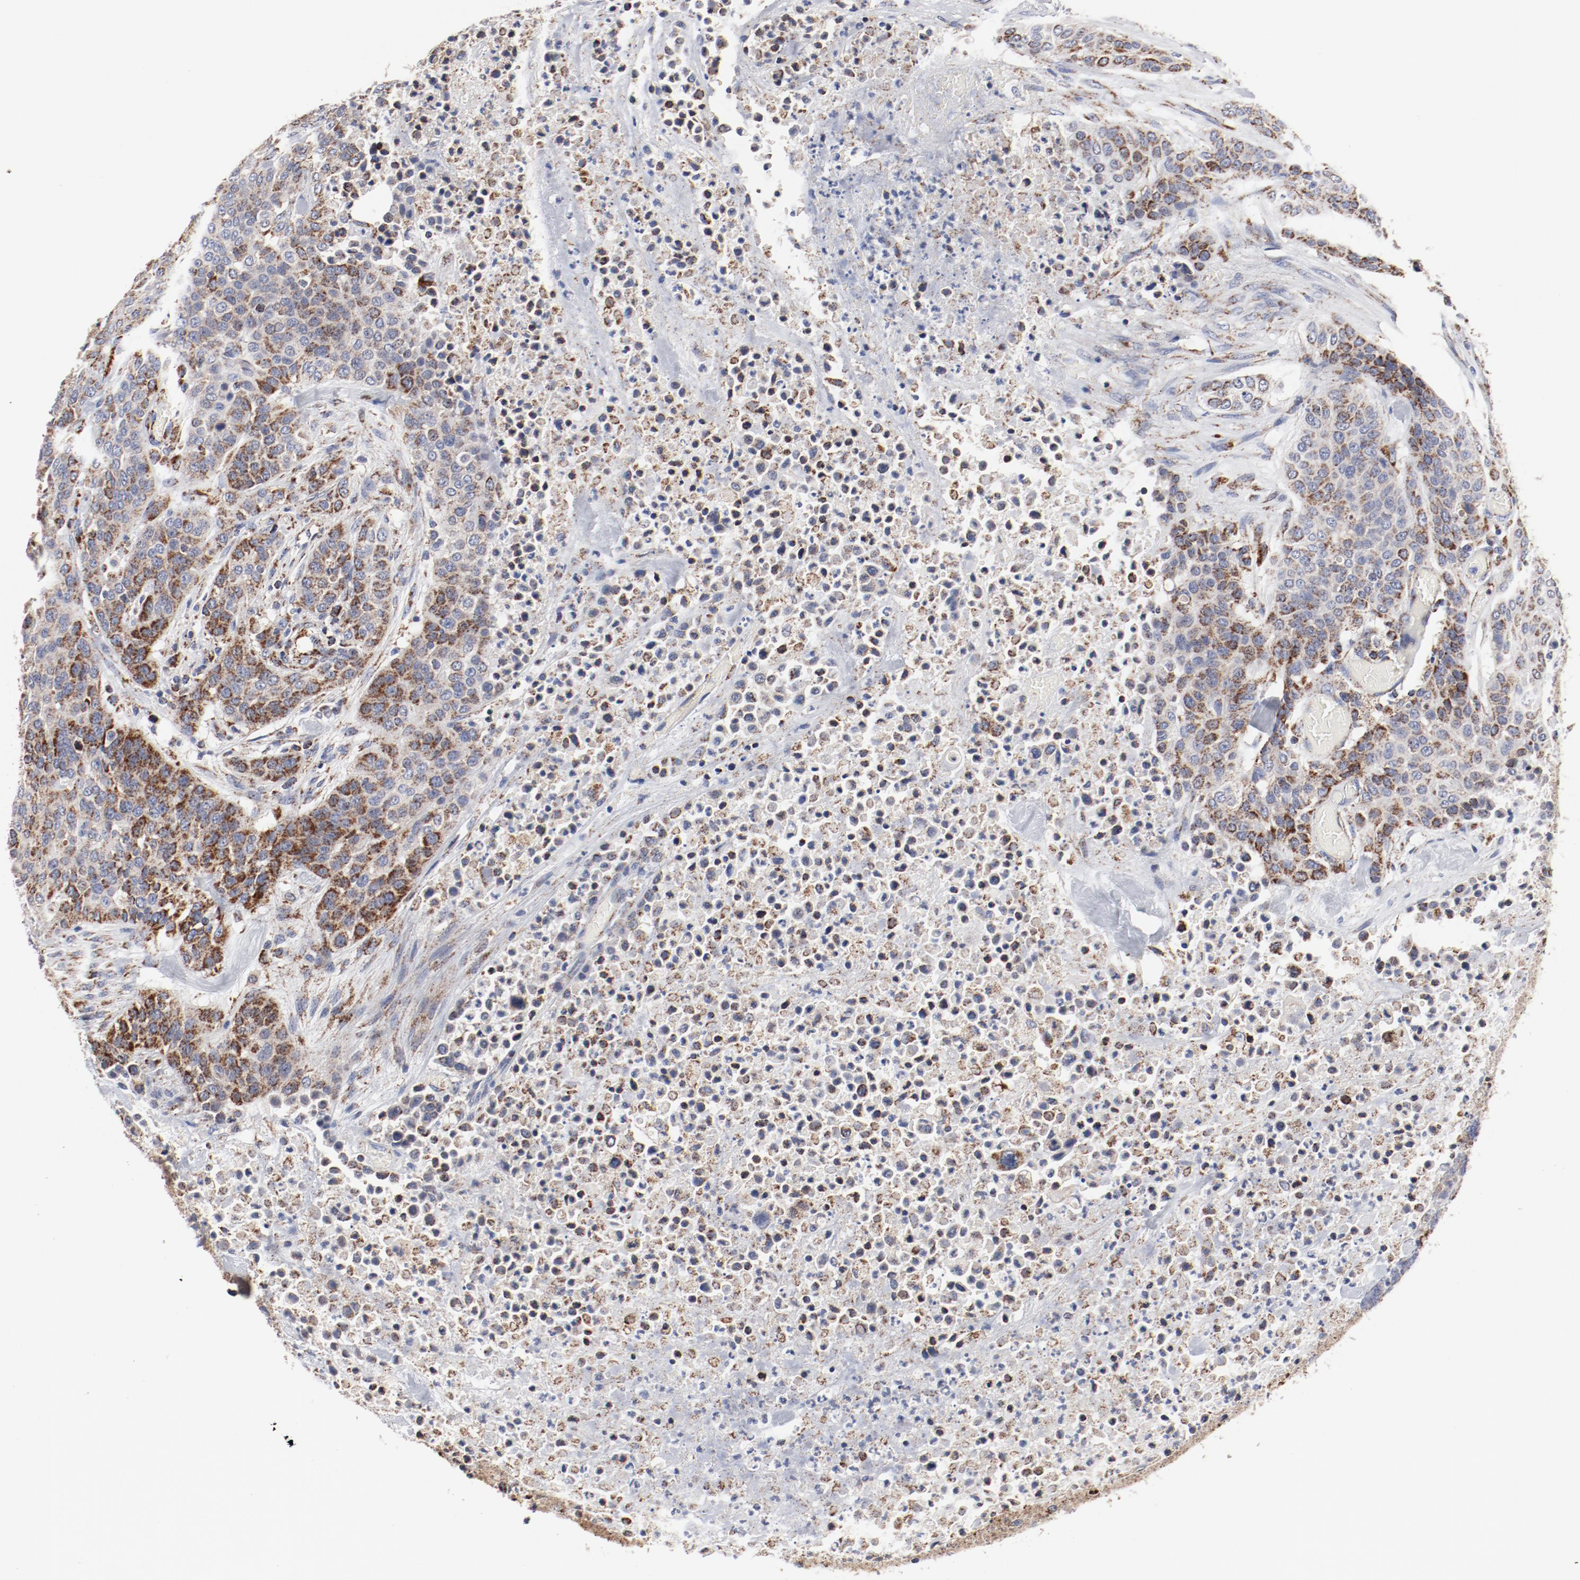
{"staining": {"intensity": "strong", "quantity": "25%-75%", "location": "cytoplasmic/membranous"}, "tissue": "urothelial cancer", "cell_type": "Tumor cells", "image_type": "cancer", "snomed": [{"axis": "morphology", "description": "Urothelial carcinoma, High grade"}, {"axis": "topography", "description": "Urinary bladder"}], "caption": "IHC of human urothelial cancer shows high levels of strong cytoplasmic/membranous positivity in about 25%-75% of tumor cells. (DAB = brown stain, brightfield microscopy at high magnification).", "gene": "NDUFV2", "patient": {"sex": "male", "age": 74}}